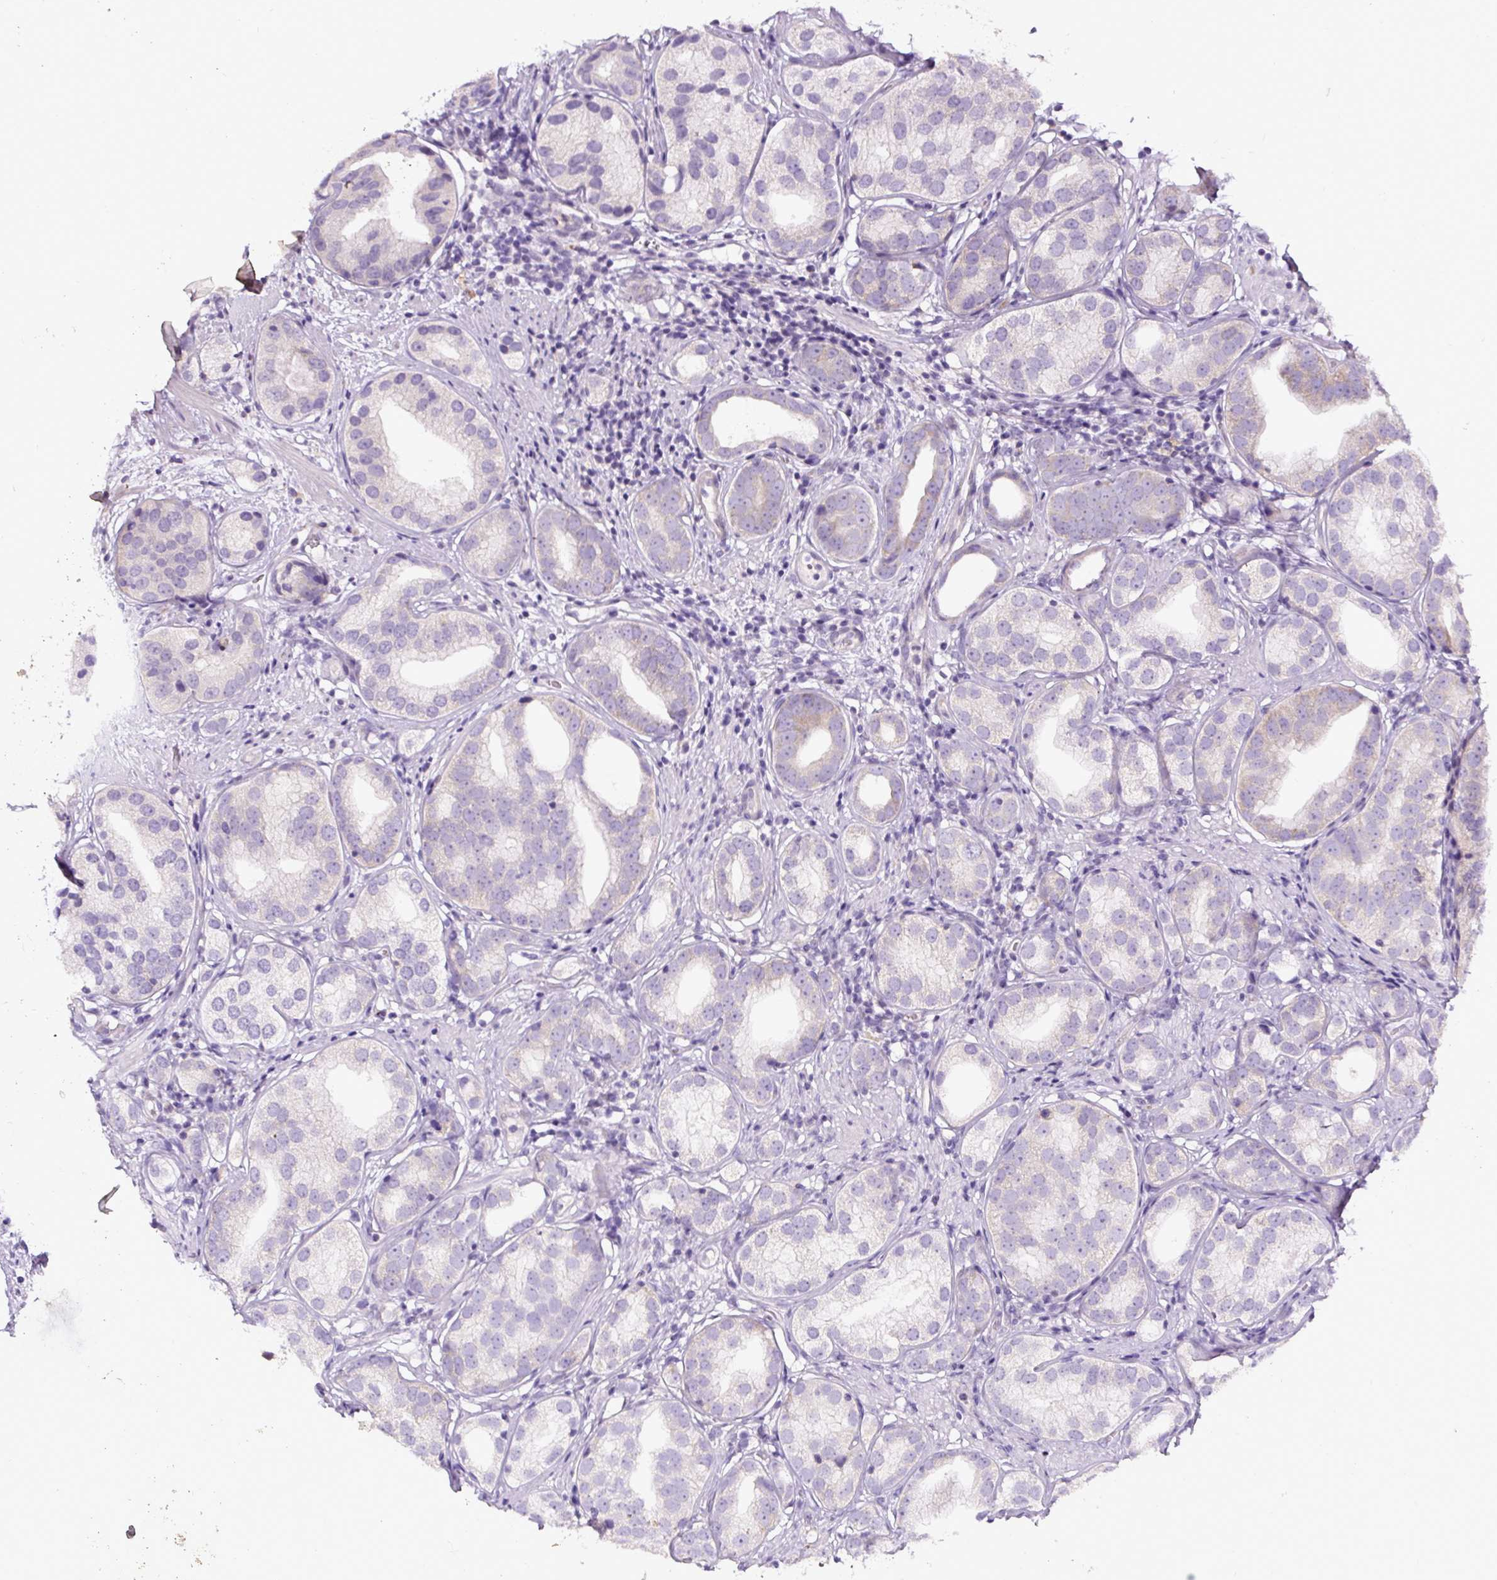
{"staining": {"intensity": "negative", "quantity": "none", "location": "none"}, "tissue": "prostate cancer", "cell_type": "Tumor cells", "image_type": "cancer", "snomed": [{"axis": "morphology", "description": "Adenocarcinoma, High grade"}, {"axis": "topography", "description": "Prostate"}], "caption": "Tumor cells are negative for protein expression in human high-grade adenocarcinoma (prostate). (Stains: DAB immunohistochemistry with hematoxylin counter stain, Microscopy: brightfield microscopy at high magnification).", "gene": "HPS4", "patient": {"sex": "male", "age": 82}}